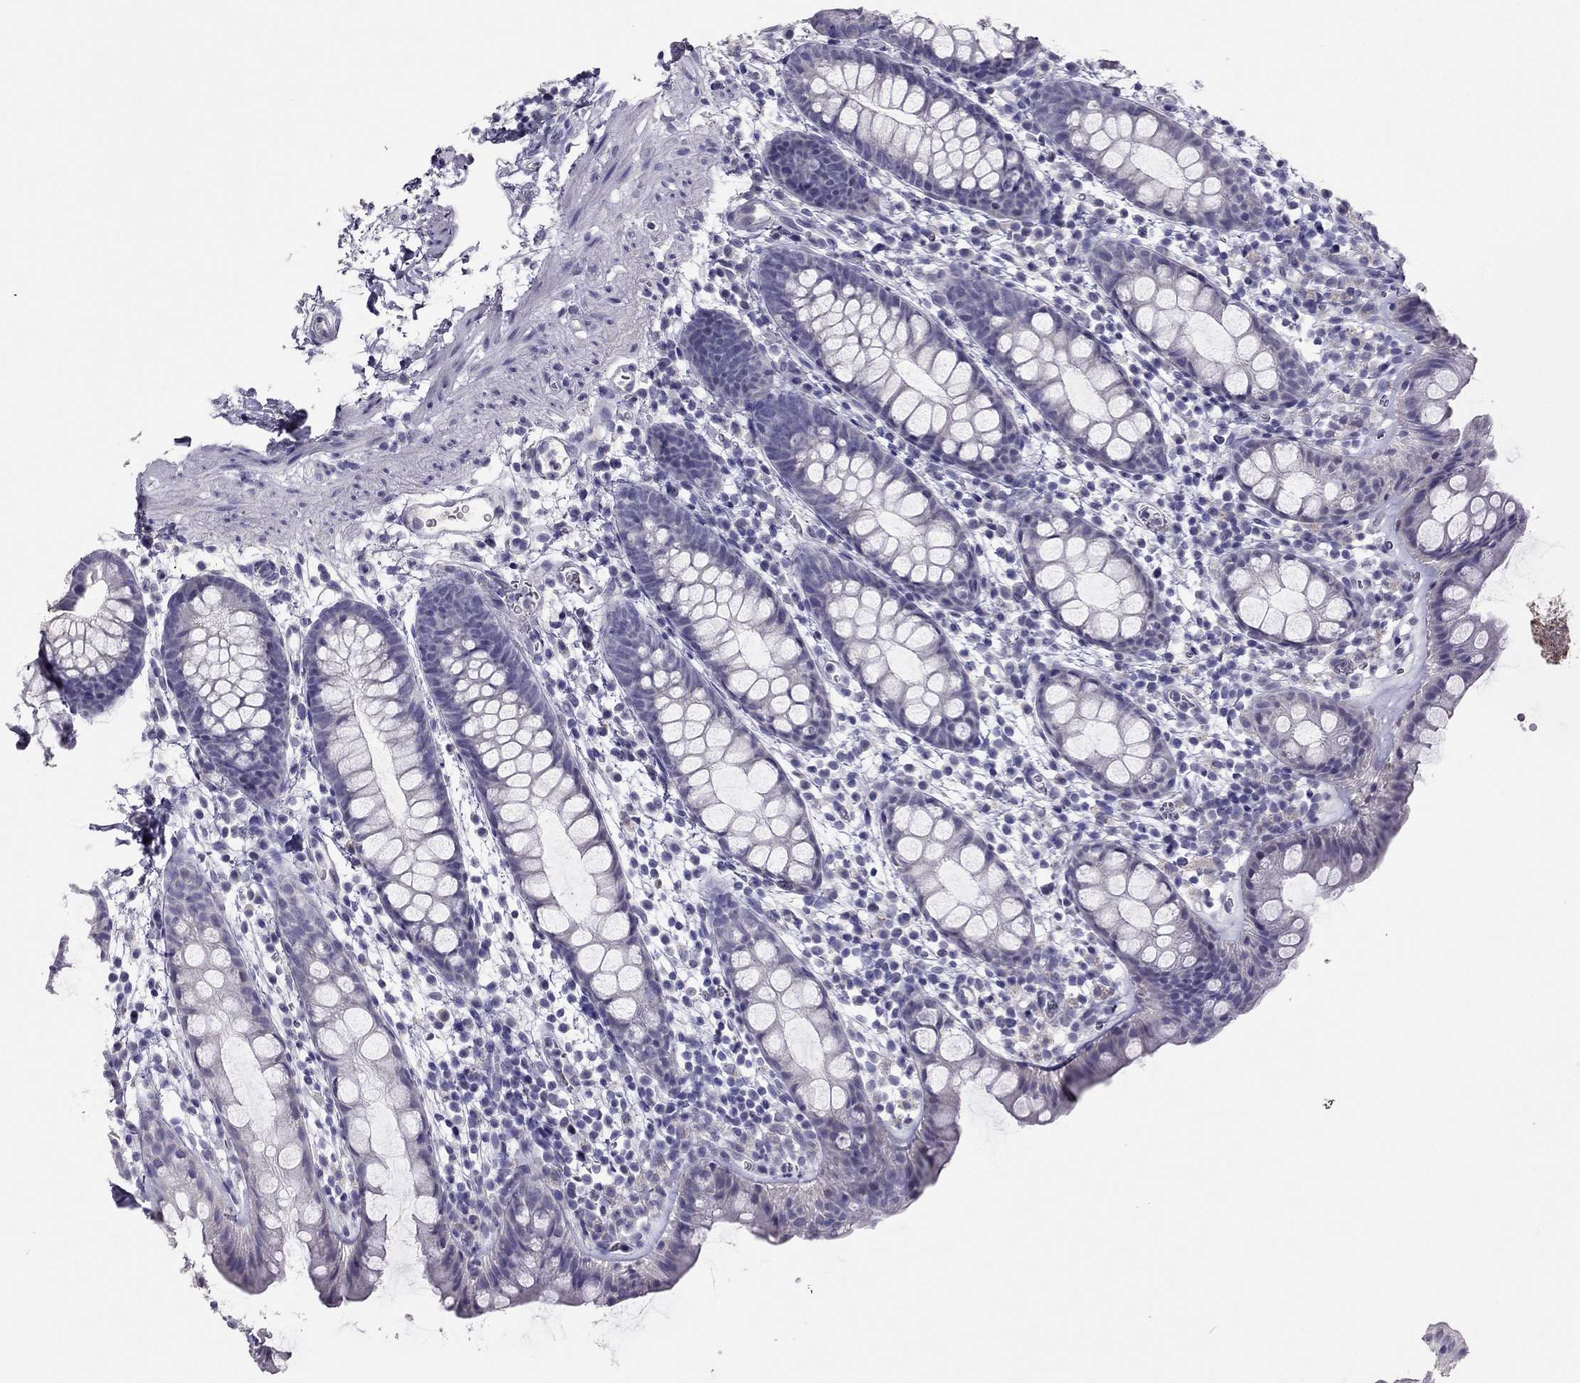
{"staining": {"intensity": "negative", "quantity": "none", "location": "none"}, "tissue": "rectum", "cell_type": "Glandular cells", "image_type": "normal", "snomed": [{"axis": "morphology", "description": "Normal tissue, NOS"}, {"axis": "topography", "description": "Rectum"}], "caption": "Micrograph shows no protein positivity in glandular cells of normal rectum. (Stains: DAB immunohistochemistry (IHC) with hematoxylin counter stain, Microscopy: brightfield microscopy at high magnification).", "gene": "RHO", "patient": {"sex": "male", "age": 57}}